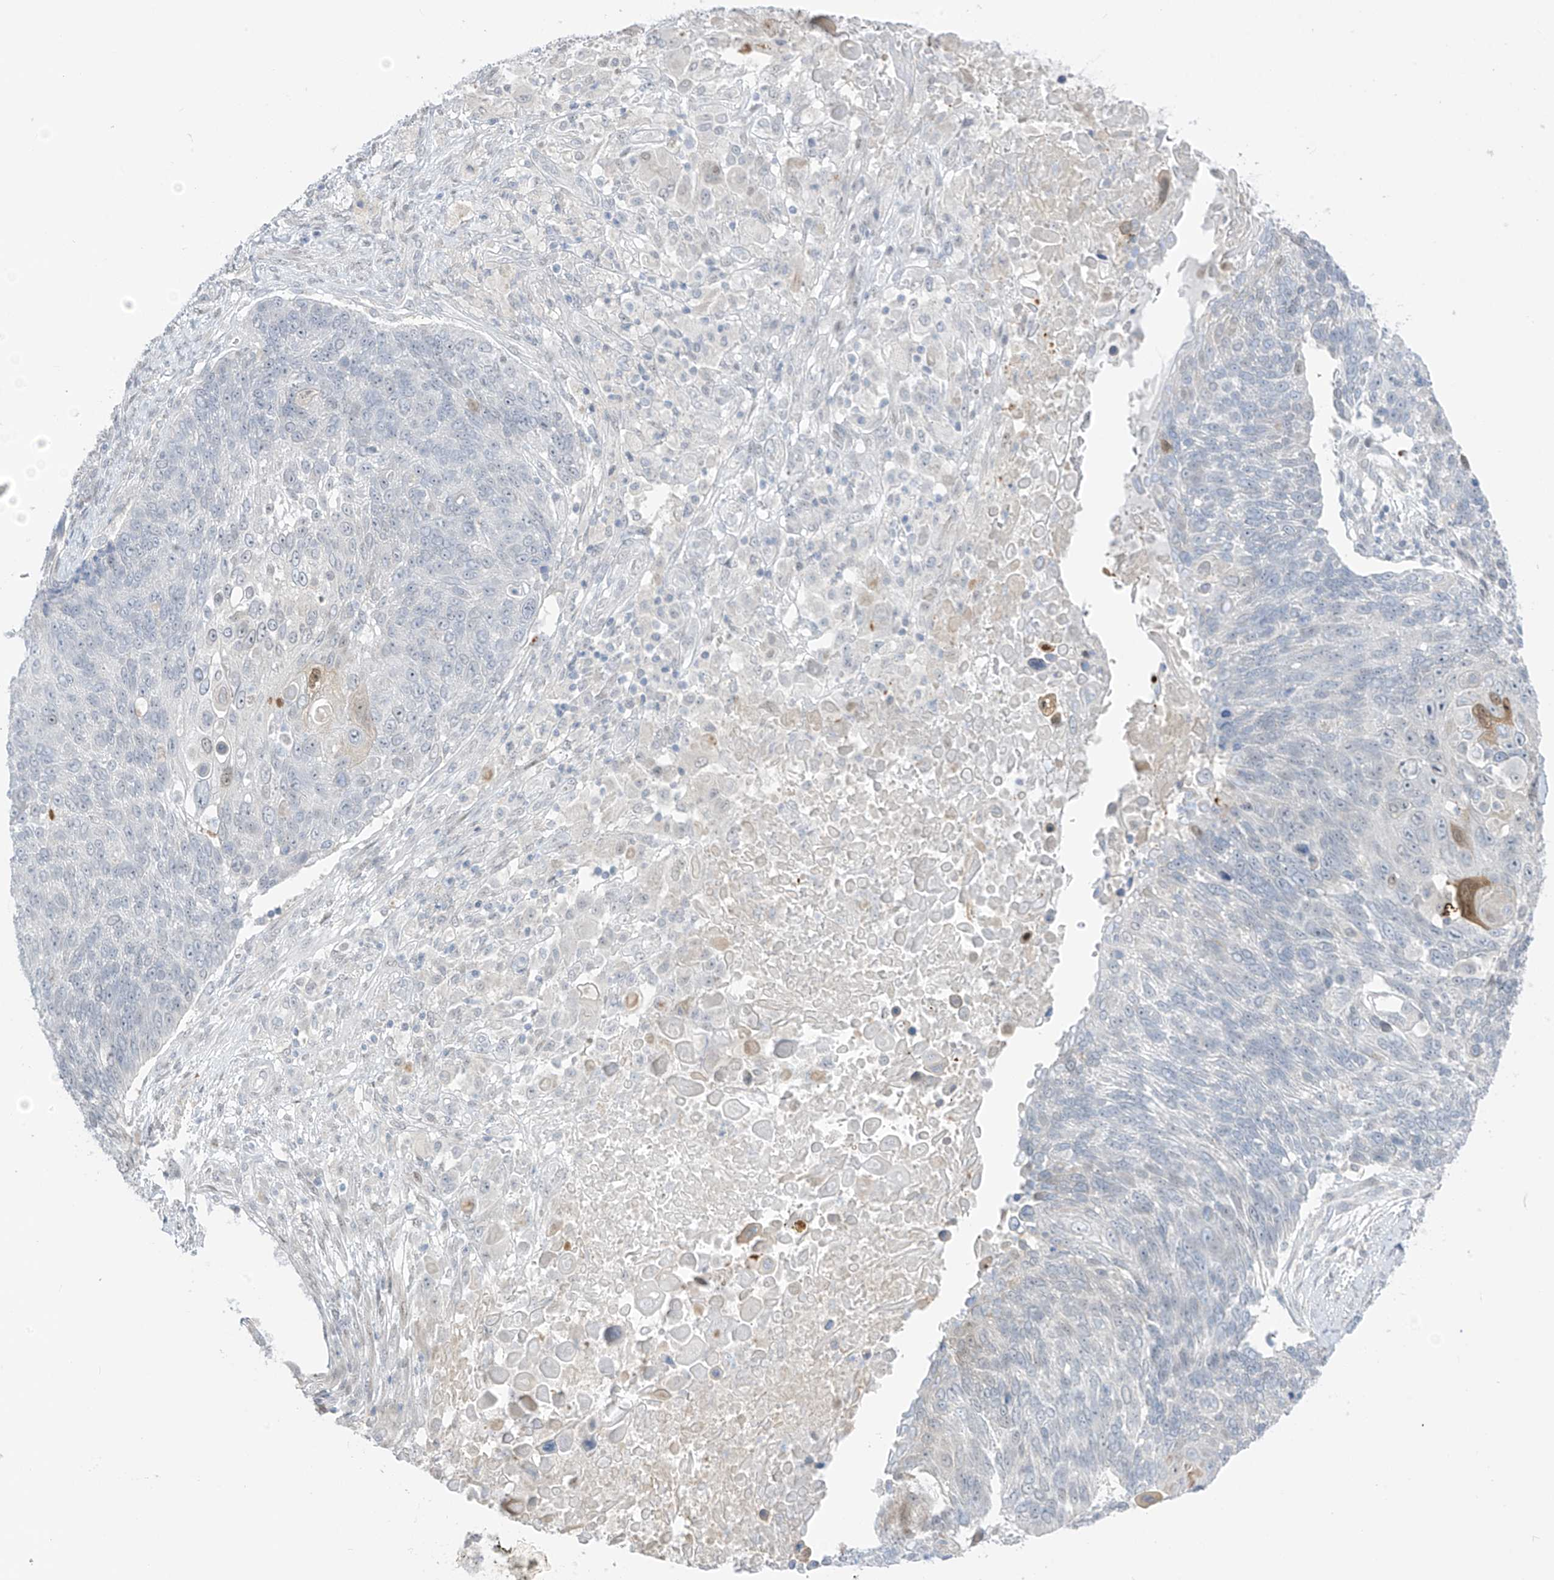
{"staining": {"intensity": "negative", "quantity": "none", "location": "none"}, "tissue": "lung cancer", "cell_type": "Tumor cells", "image_type": "cancer", "snomed": [{"axis": "morphology", "description": "Squamous cell carcinoma, NOS"}, {"axis": "topography", "description": "Lung"}], "caption": "A high-resolution image shows immunohistochemistry staining of lung cancer, which exhibits no significant staining in tumor cells.", "gene": "ASPRV1", "patient": {"sex": "male", "age": 66}}